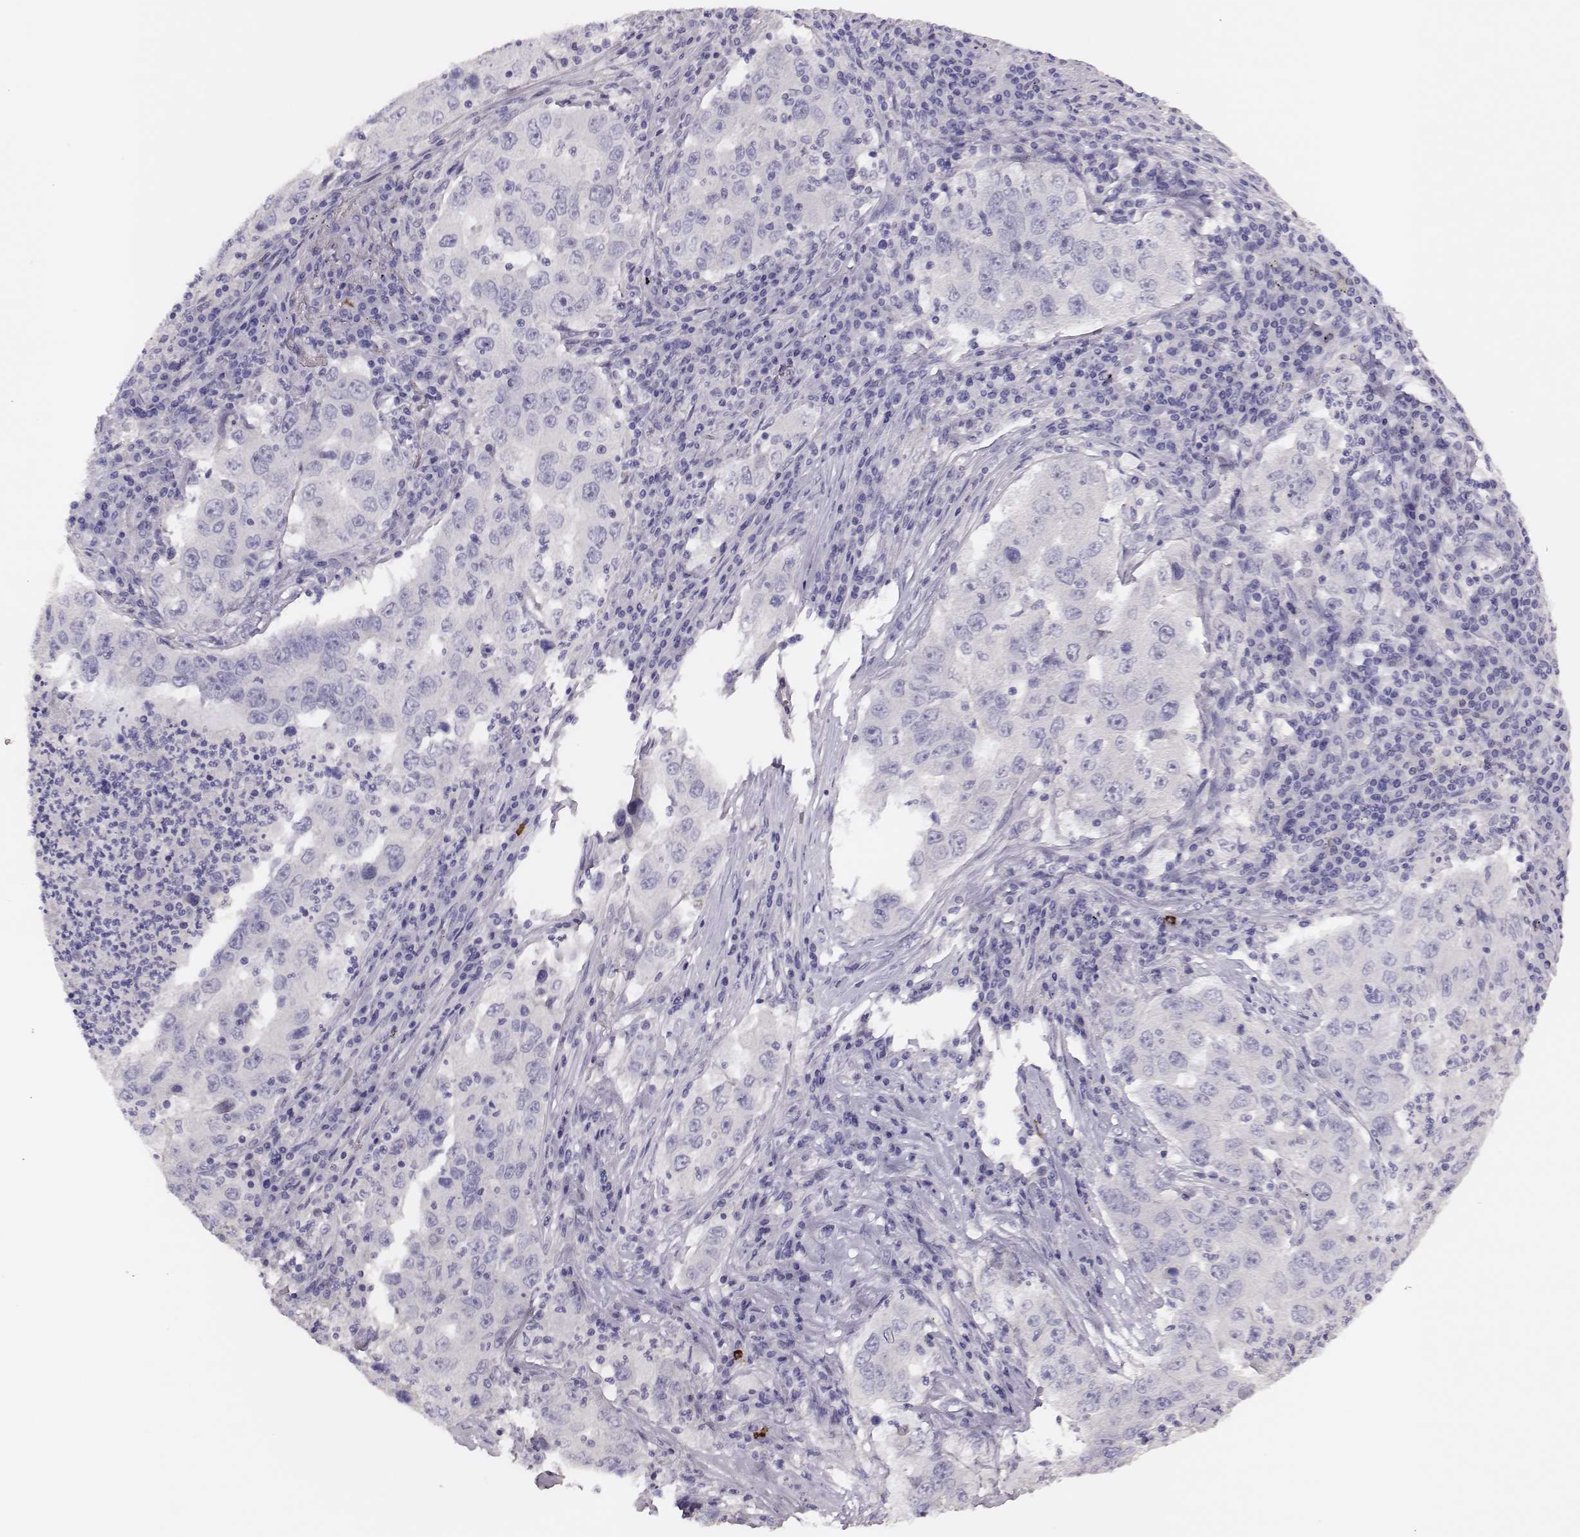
{"staining": {"intensity": "negative", "quantity": "none", "location": "none"}, "tissue": "lung cancer", "cell_type": "Tumor cells", "image_type": "cancer", "snomed": [{"axis": "morphology", "description": "Adenocarcinoma, NOS"}, {"axis": "topography", "description": "Lung"}], "caption": "Lung adenocarcinoma was stained to show a protein in brown. There is no significant staining in tumor cells.", "gene": "P2RY10", "patient": {"sex": "male", "age": 73}}